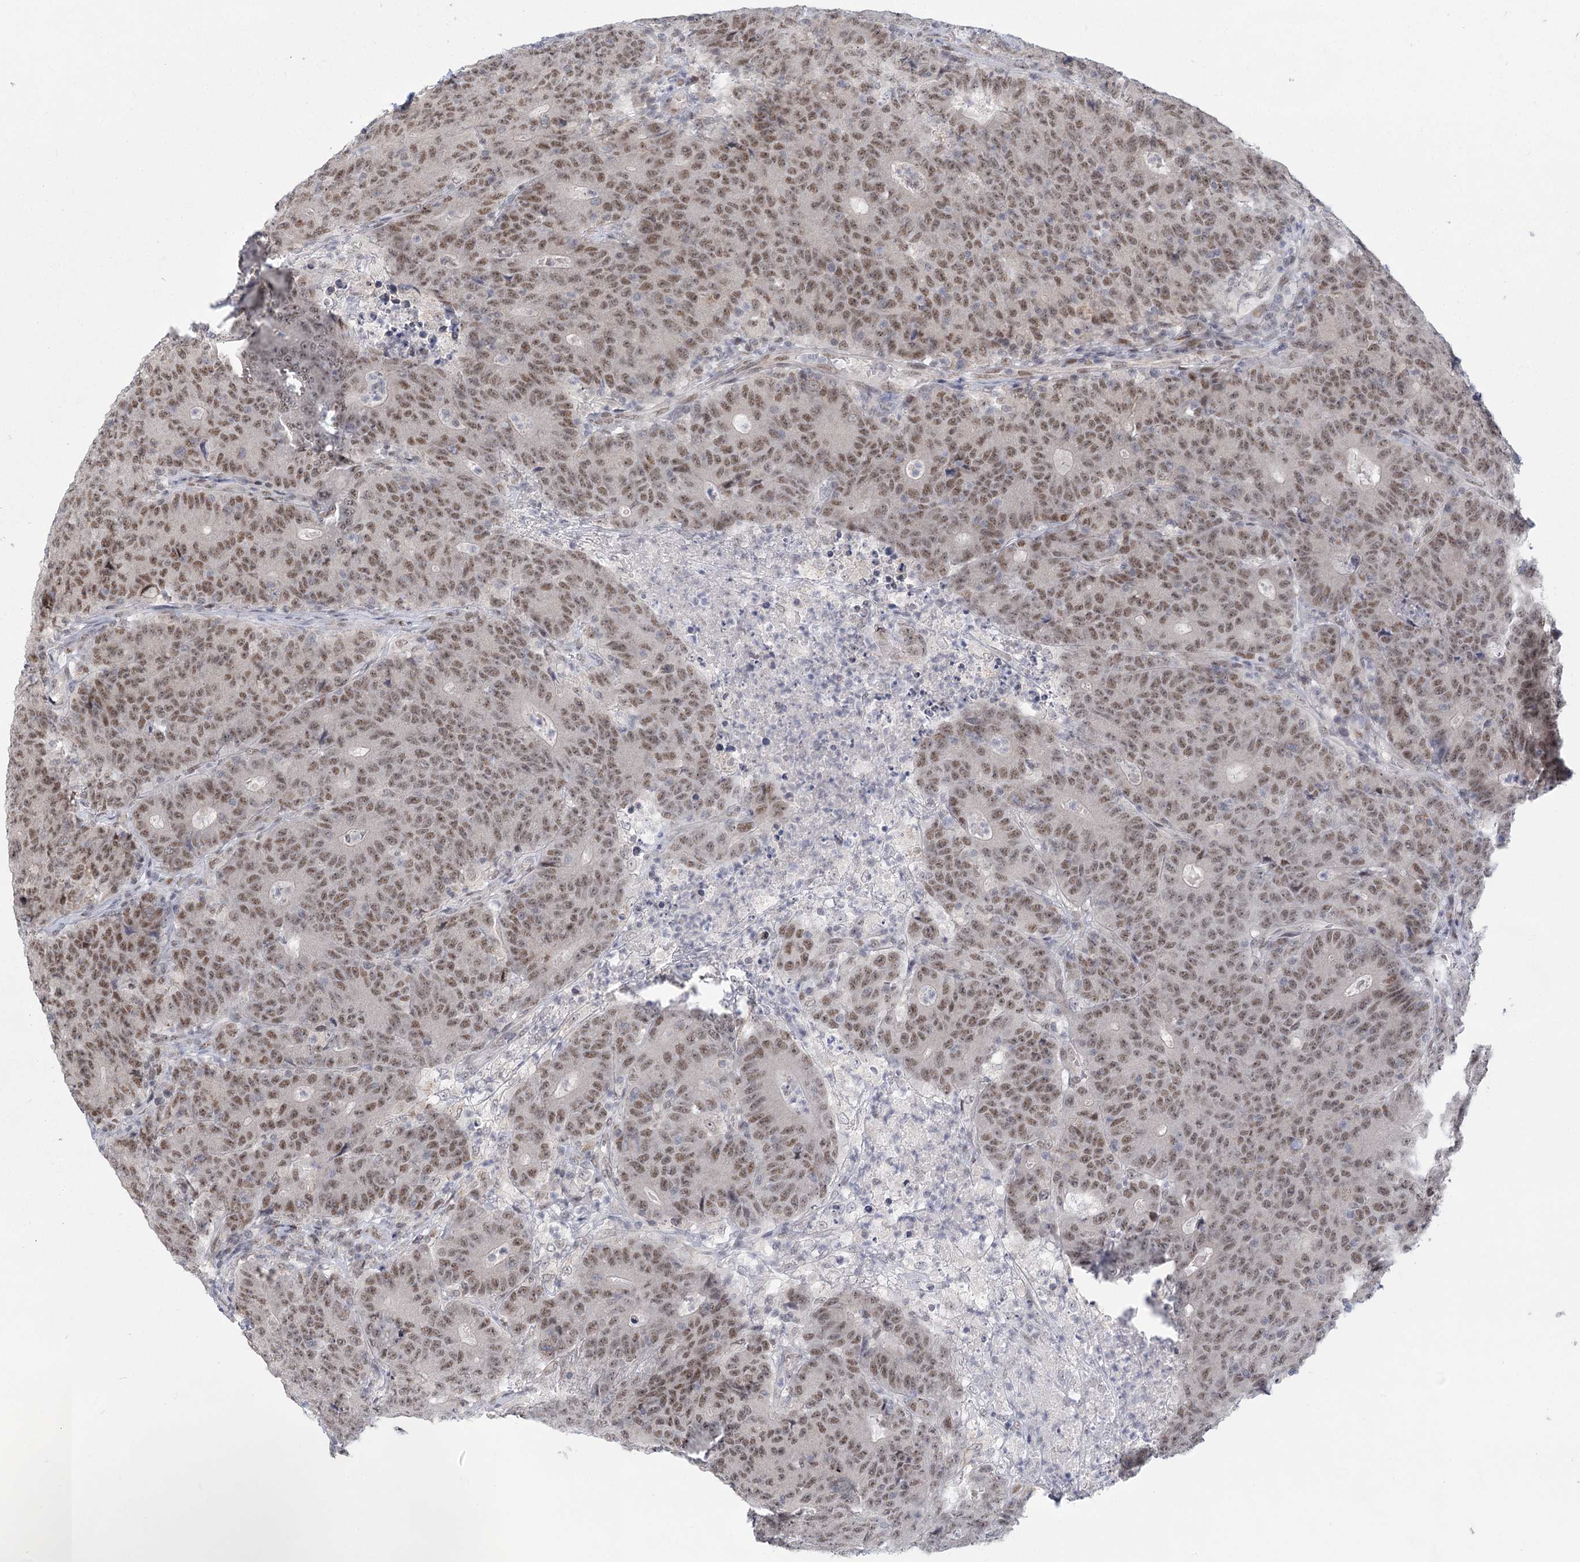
{"staining": {"intensity": "moderate", "quantity": ">75%", "location": "nuclear"}, "tissue": "colorectal cancer", "cell_type": "Tumor cells", "image_type": "cancer", "snomed": [{"axis": "morphology", "description": "Adenocarcinoma, NOS"}, {"axis": "topography", "description": "Colon"}], "caption": "Immunohistochemistry staining of colorectal cancer, which shows medium levels of moderate nuclear staining in approximately >75% of tumor cells indicating moderate nuclear protein positivity. The staining was performed using DAB (3,3'-diaminobenzidine) (brown) for protein detection and nuclei were counterstained in hematoxylin (blue).", "gene": "CIB4", "patient": {"sex": "female", "age": 75}}